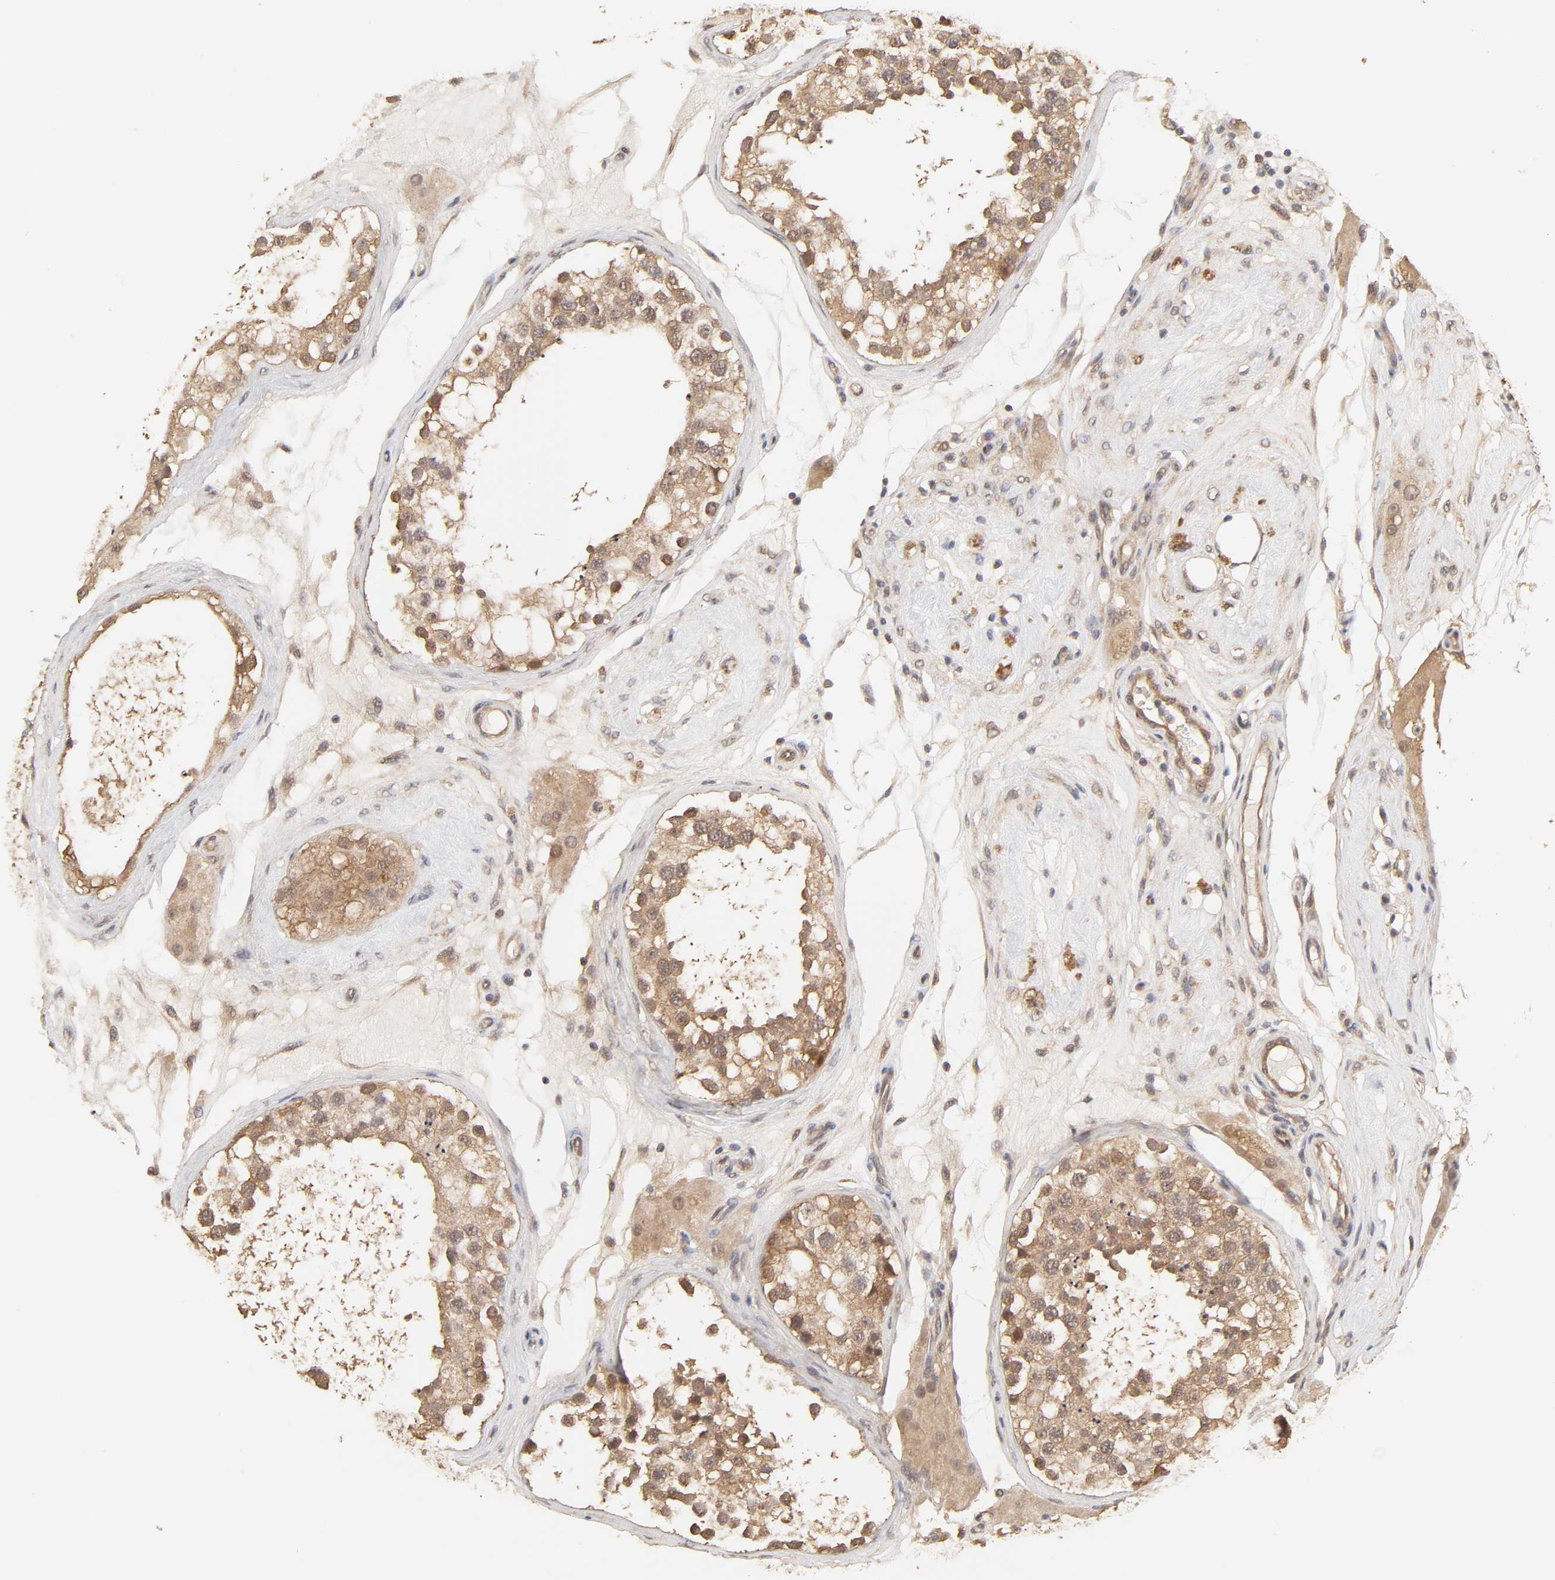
{"staining": {"intensity": "moderate", "quantity": ">75%", "location": "cytoplasmic/membranous"}, "tissue": "testis", "cell_type": "Cells in seminiferous ducts", "image_type": "normal", "snomed": [{"axis": "morphology", "description": "Normal tissue, NOS"}, {"axis": "topography", "description": "Testis"}], "caption": "IHC photomicrograph of benign testis: testis stained using immunohistochemistry reveals medium levels of moderate protein expression localized specifically in the cytoplasmic/membranous of cells in seminiferous ducts, appearing as a cytoplasmic/membranous brown color.", "gene": "MAPK1", "patient": {"sex": "male", "age": 68}}